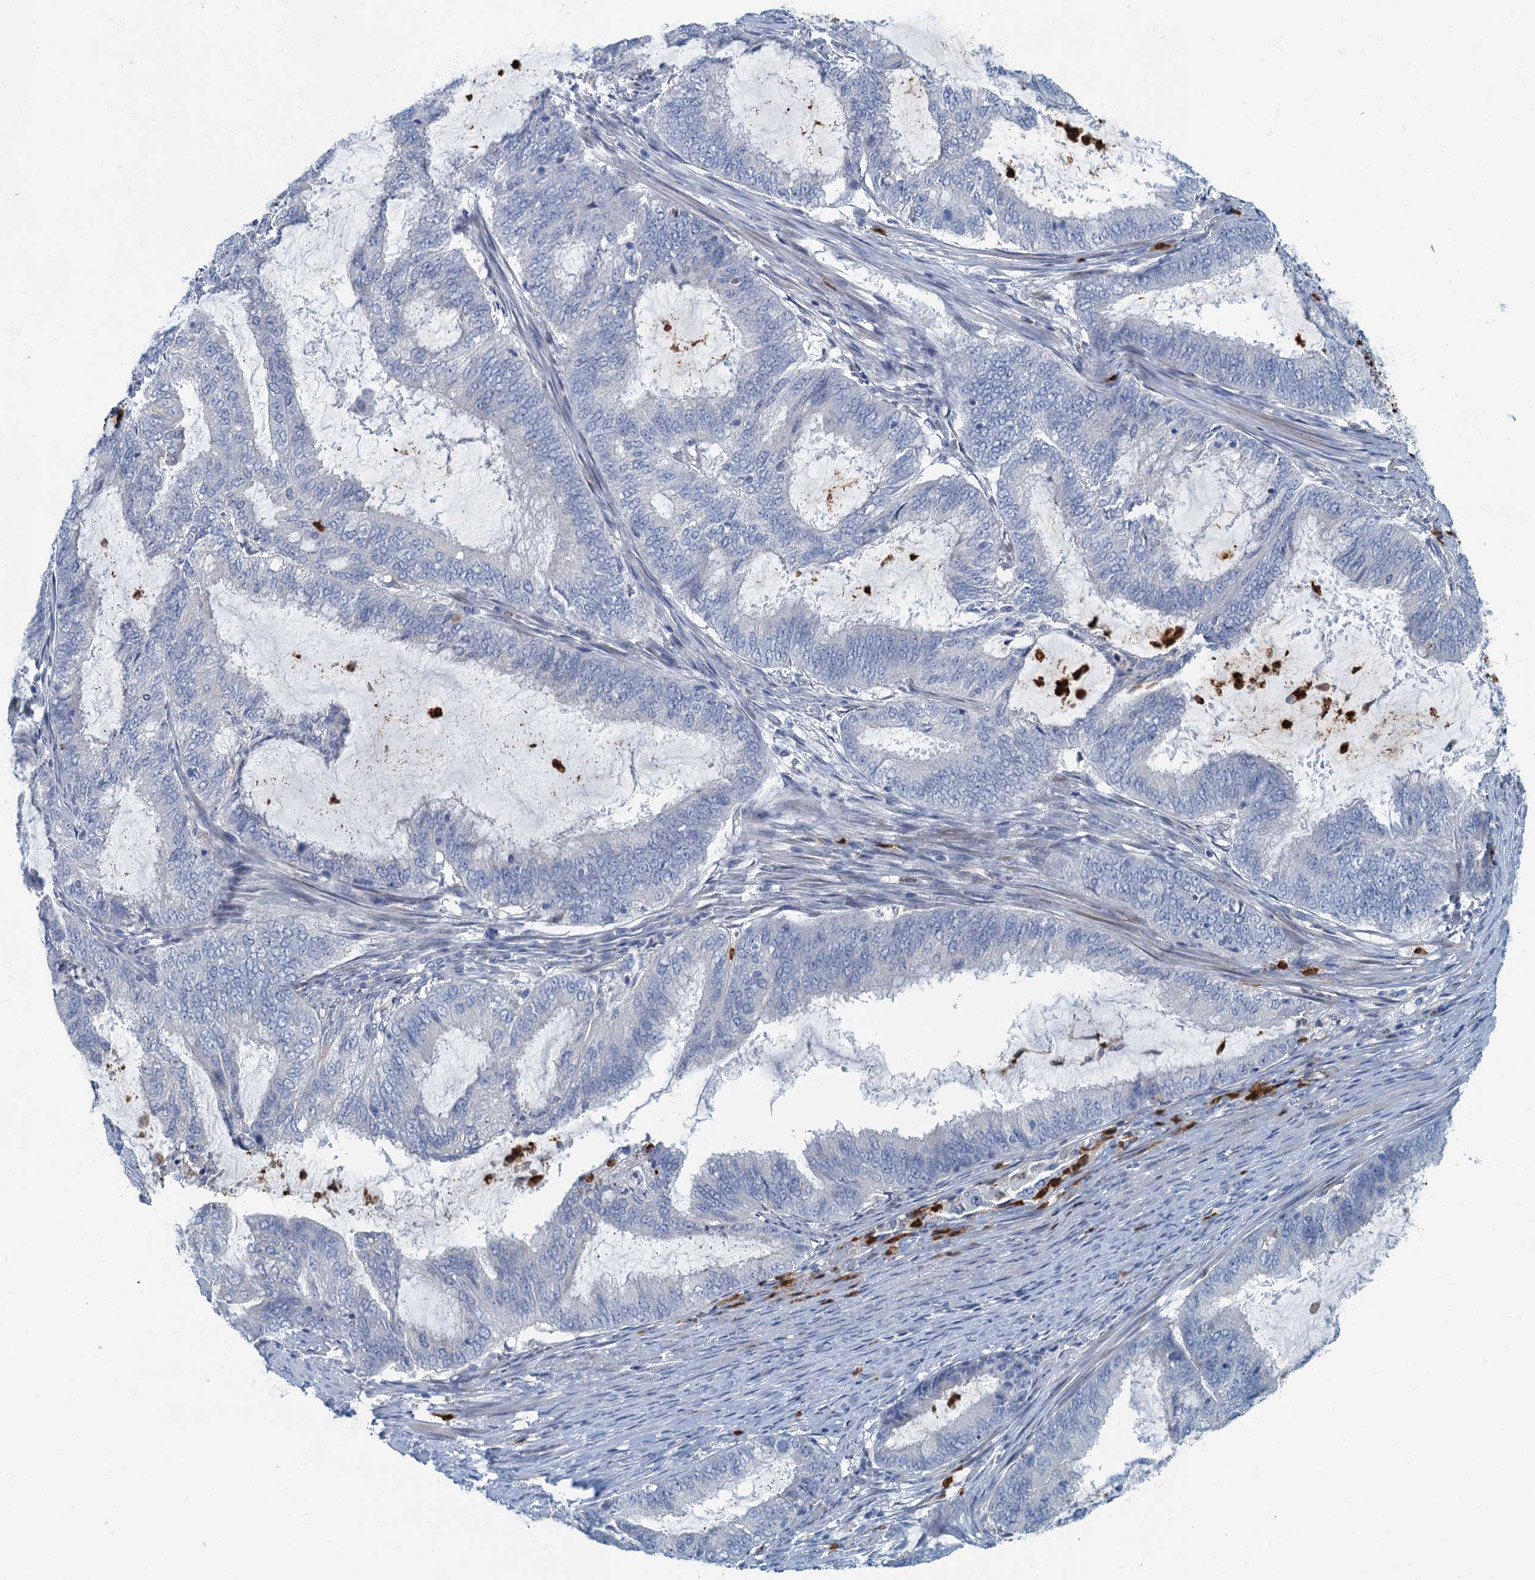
{"staining": {"intensity": "negative", "quantity": "none", "location": "none"}, "tissue": "endometrial cancer", "cell_type": "Tumor cells", "image_type": "cancer", "snomed": [{"axis": "morphology", "description": "Adenocarcinoma, NOS"}, {"axis": "topography", "description": "Endometrium"}], "caption": "This photomicrograph is of adenocarcinoma (endometrial) stained with immunohistochemistry to label a protein in brown with the nuclei are counter-stained blue. There is no staining in tumor cells.", "gene": "ANKDD1A", "patient": {"sex": "female", "age": 51}}